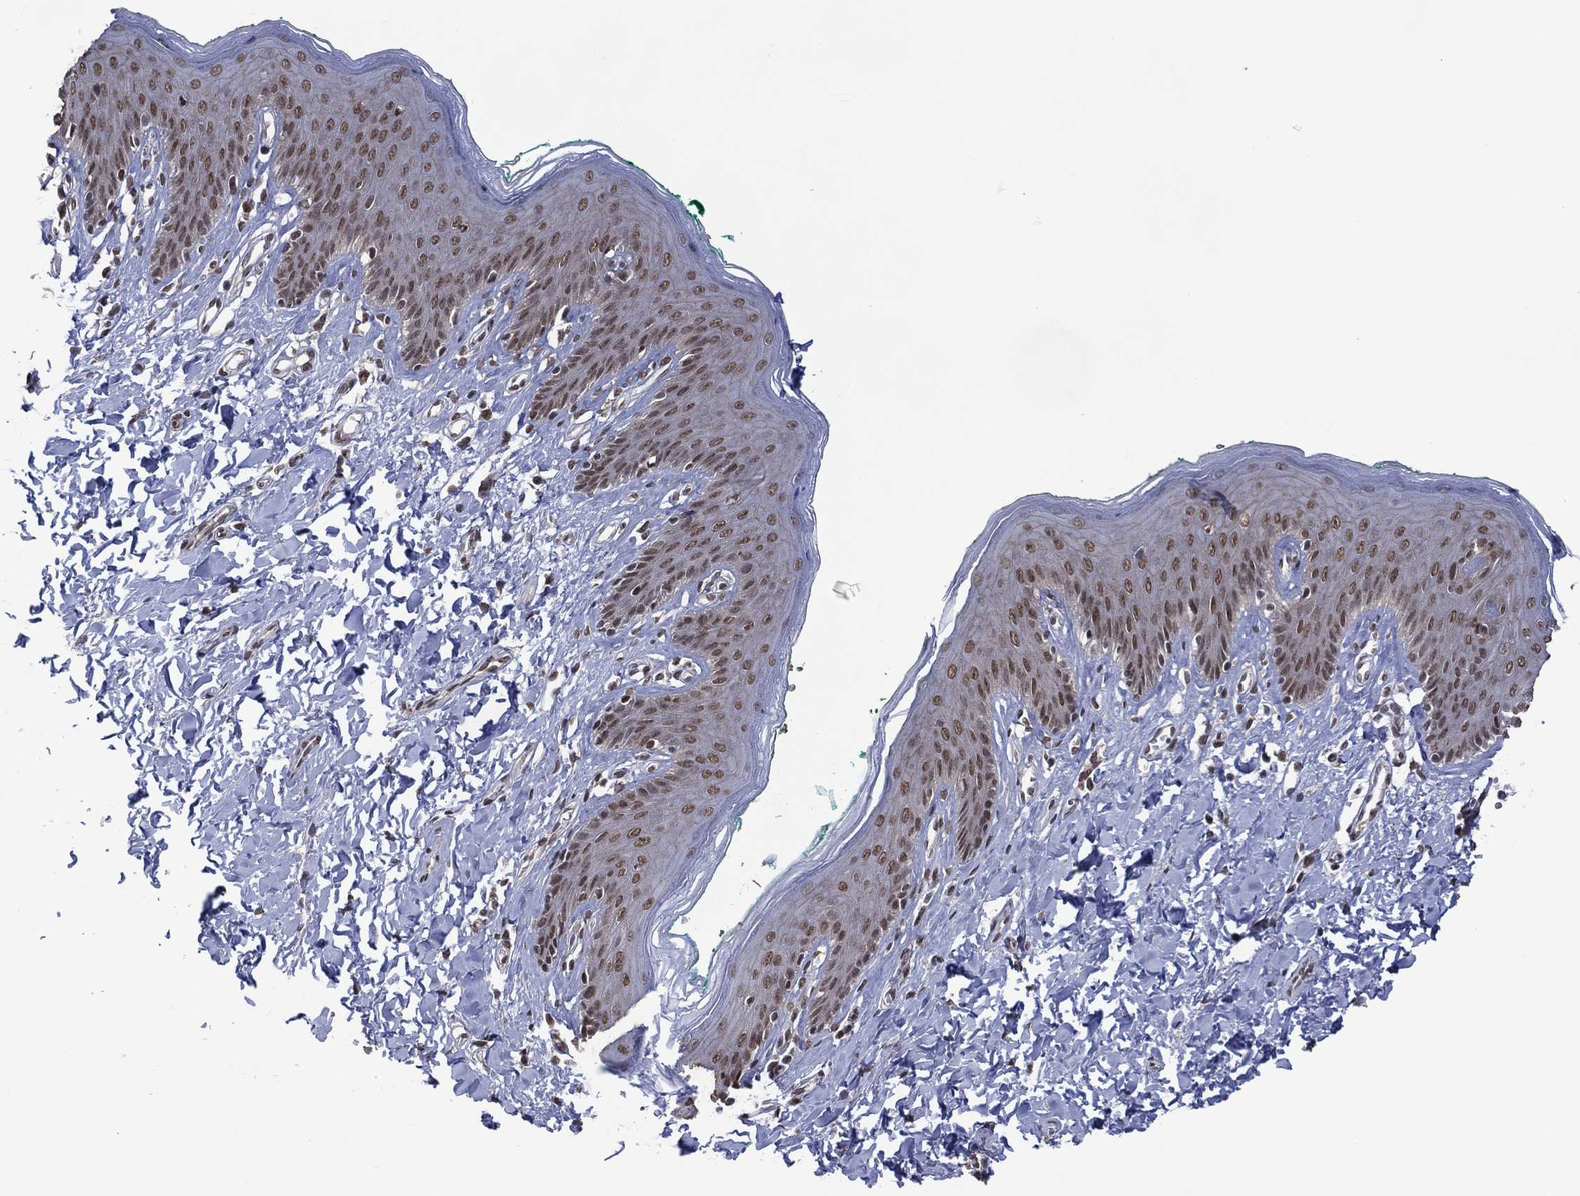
{"staining": {"intensity": "weak", "quantity": ">75%", "location": "nuclear"}, "tissue": "skin", "cell_type": "Epidermal cells", "image_type": "normal", "snomed": [{"axis": "morphology", "description": "Normal tissue, NOS"}, {"axis": "topography", "description": "Vulva"}], "caption": "DAB immunohistochemical staining of normal skin demonstrates weak nuclear protein positivity in approximately >75% of epidermal cells. The staining is performed using DAB brown chromogen to label protein expression. The nuclei are counter-stained blue using hematoxylin.", "gene": "EHMT1", "patient": {"sex": "female", "age": 66}}